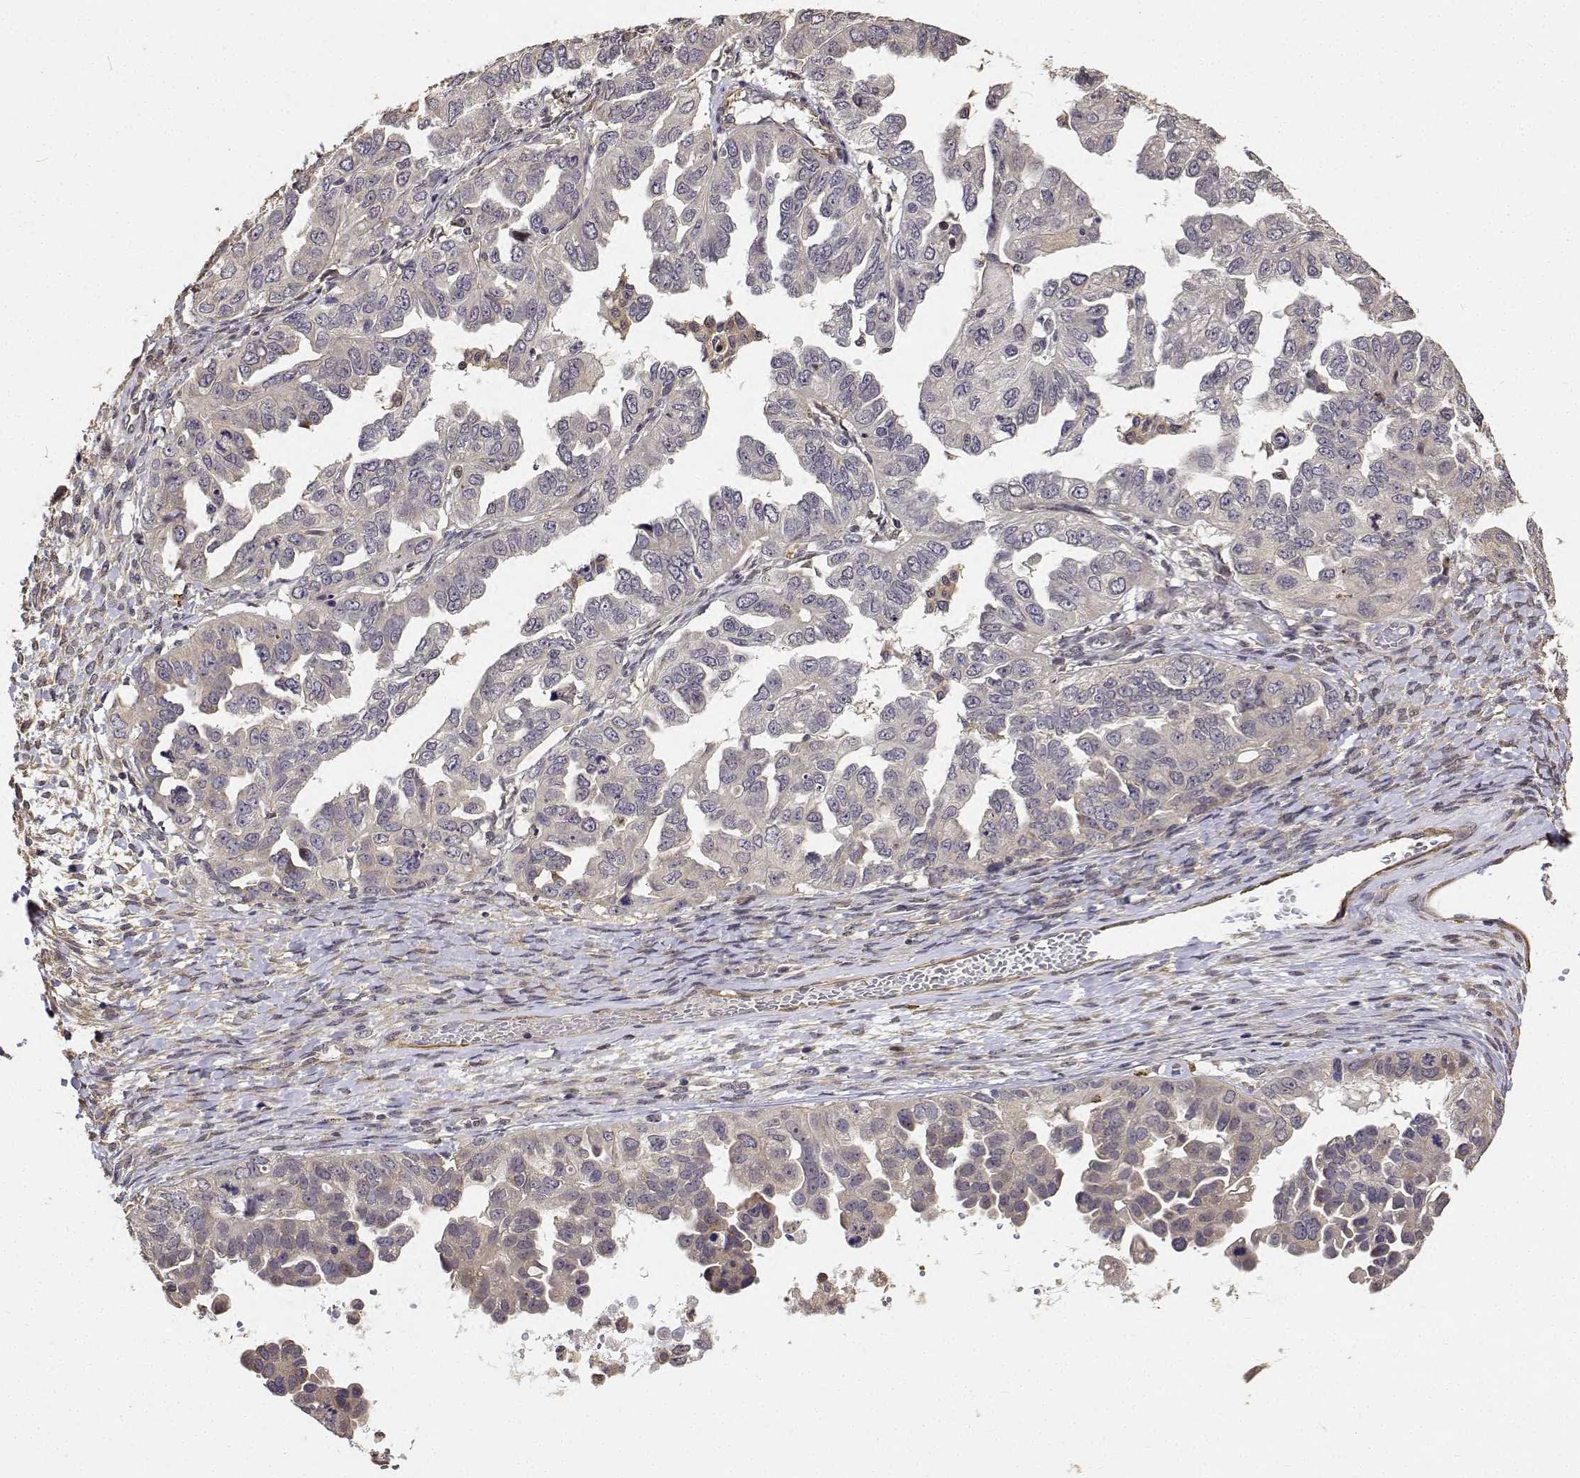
{"staining": {"intensity": "negative", "quantity": "none", "location": "none"}, "tissue": "ovarian cancer", "cell_type": "Tumor cells", "image_type": "cancer", "snomed": [{"axis": "morphology", "description": "Cystadenocarcinoma, serous, NOS"}, {"axis": "topography", "description": "Ovary"}], "caption": "Ovarian cancer stained for a protein using immunohistochemistry shows no positivity tumor cells.", "gene": "PCID2", "patient": {"sex": "female", "age": 53}}